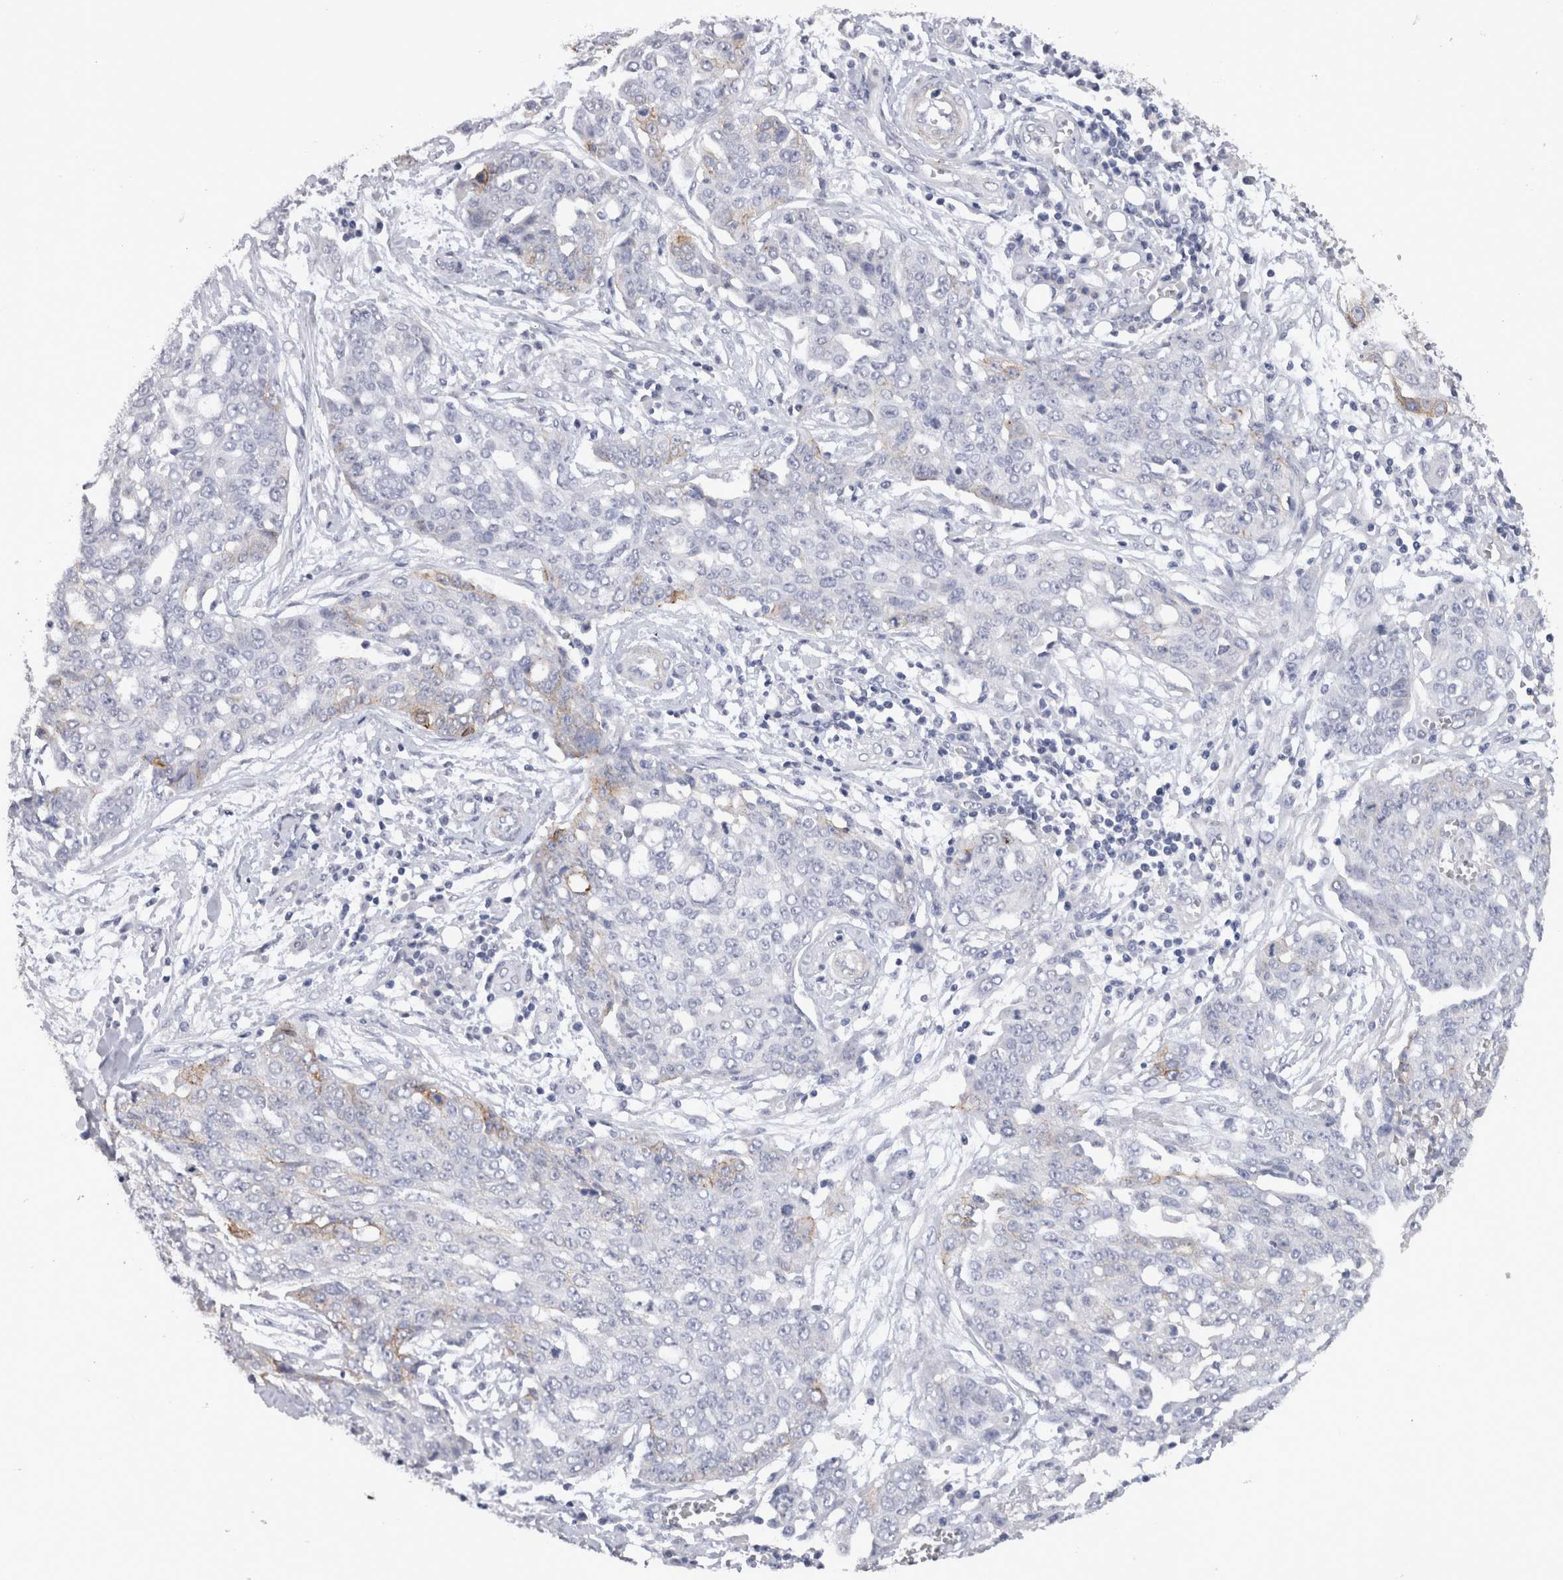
{"staining": {"intensity": "weak", "quantity": "<25%", "location": "cytoplasmic/membranous"}, "tissue": "ovarian cancer", "cell_type": "Tumor cells", "image_type": "cancer", "snomed": [{"axis": "morphology", "description": "Cystadenocarcinoma, serous, NOS"}, {"axis": "topography", "description": "Soft tissue"}, {"axis": "topography", "description": "Ovary"}], "caption": "The histopathology image demonstrates no significant expression in tumor cells of ovarian cancer (serous cystadenocarcinoma). (Brightfield microscopy of DAB (3,3'-diaminobenzidine) IHC at high magnification).", "gene": "CDH6", "patient": {"sex": "female", "age": 57}}